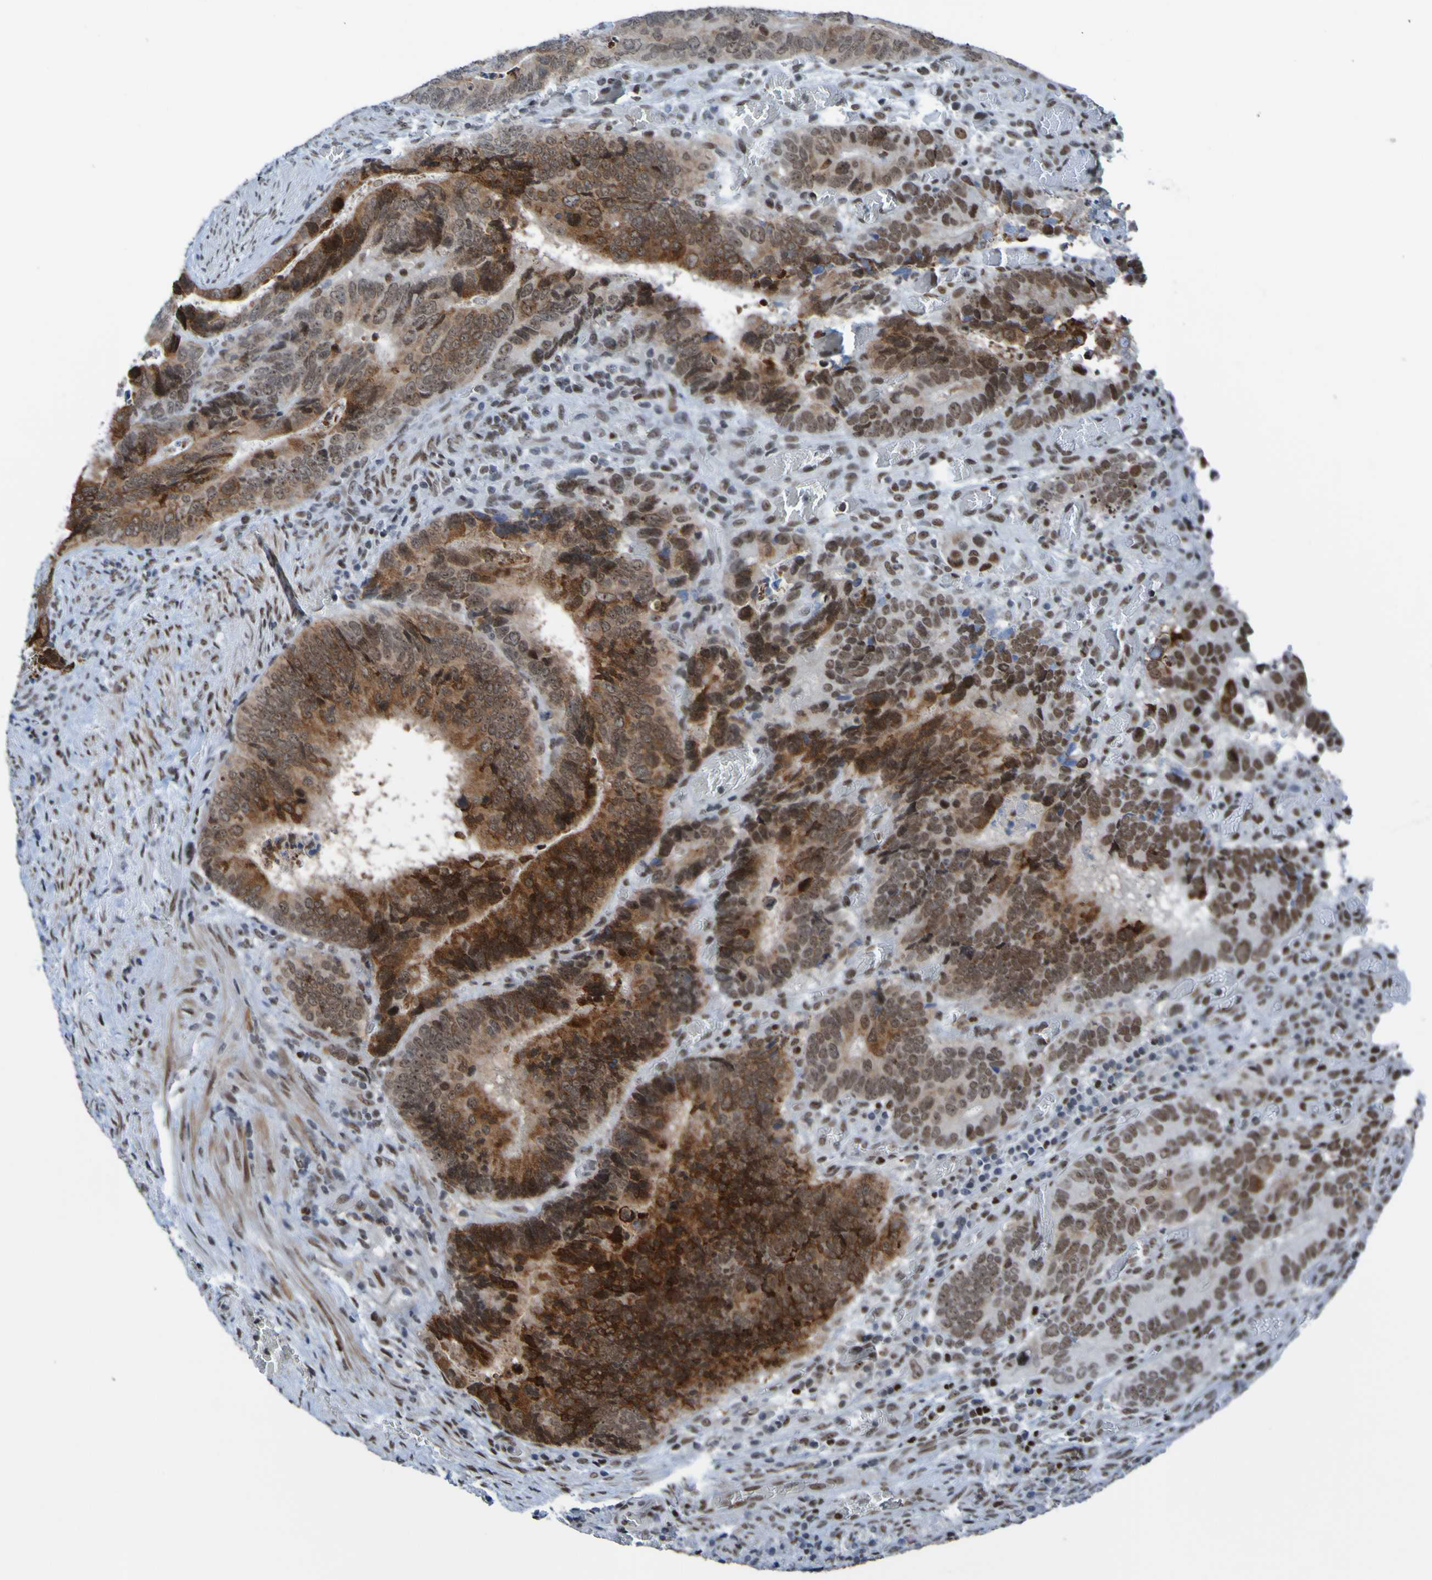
{"staining": {"intensity": "strong", "quantity": ">75%", "location": "cytoplasmic/membranous,nuclear"}, "tissue": "colorectal cancer", "cell_type": "Tumor cells", "image_type": "cancer", "snomed": [{"axis": "morphology", "description": "Adenocarcinoma, NOS"}, {"axis": "topography", "description": "Colon"}], "caption": "High-power microscopy captured an immunohistochemistry photomicrograph of colorectal adenocarcinoma, revealing strong cytoplasmic/membranous and nuclear positivity in about >75% of tumor cells.", "gene": "PHF2", "patient": {"sex": "male", "age": 72}}